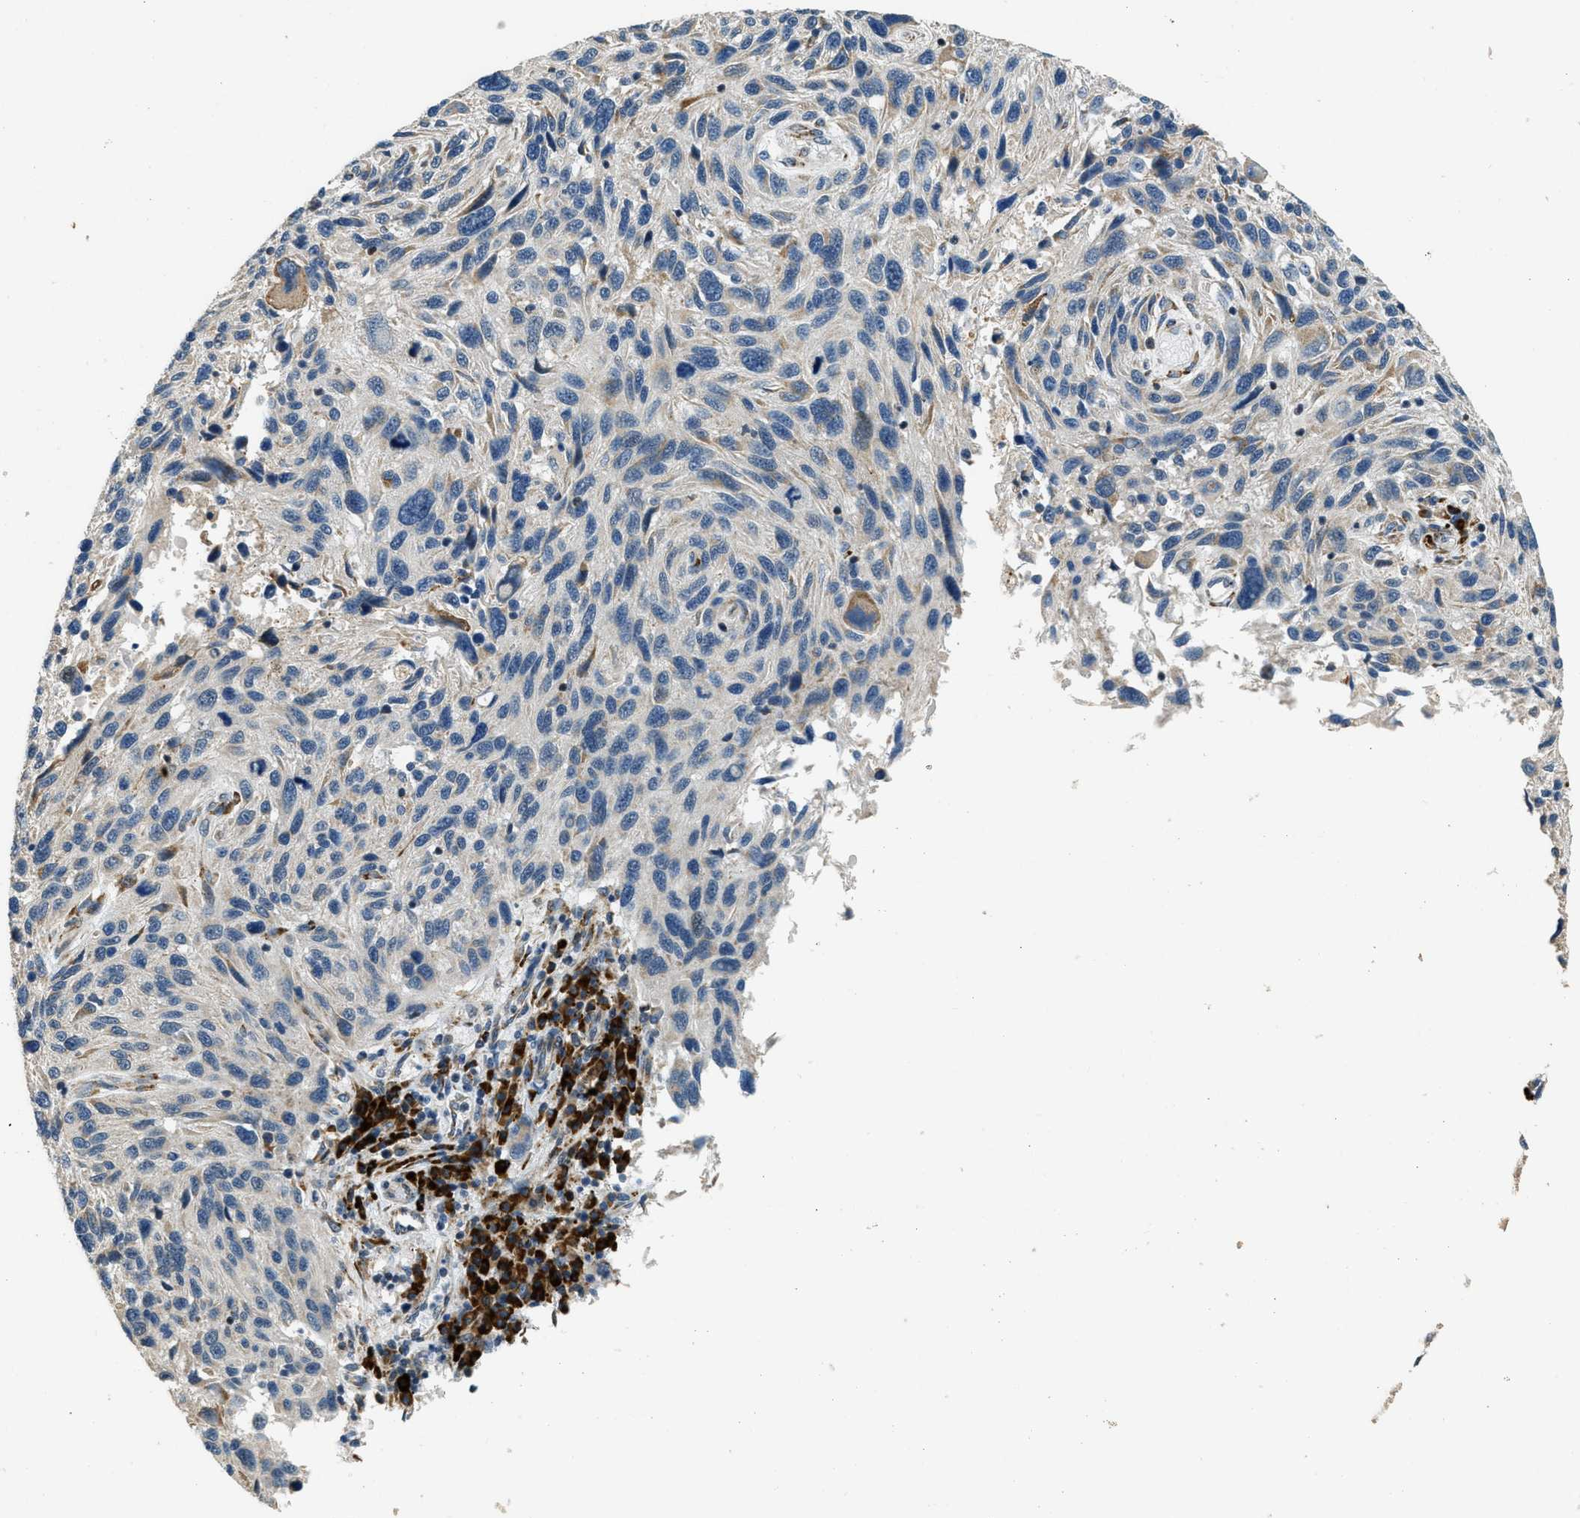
{"staining": {"intensity": "negative", "quantity": "none", "location": "none"}, "tissue": "melanoma", "cell_type": "Tumor cells", "image_type": "cancer", "snomed": [{"axis": "morphology", "description": "Malignant melanoma, NOS"}, {"axis": "topography", "description": "Skin"}], "caption": "There is no significant positivity in tumor cells of malignant melanoma.", "gene": "HERC2", "patient": {"sex": "male", "age": 53}}